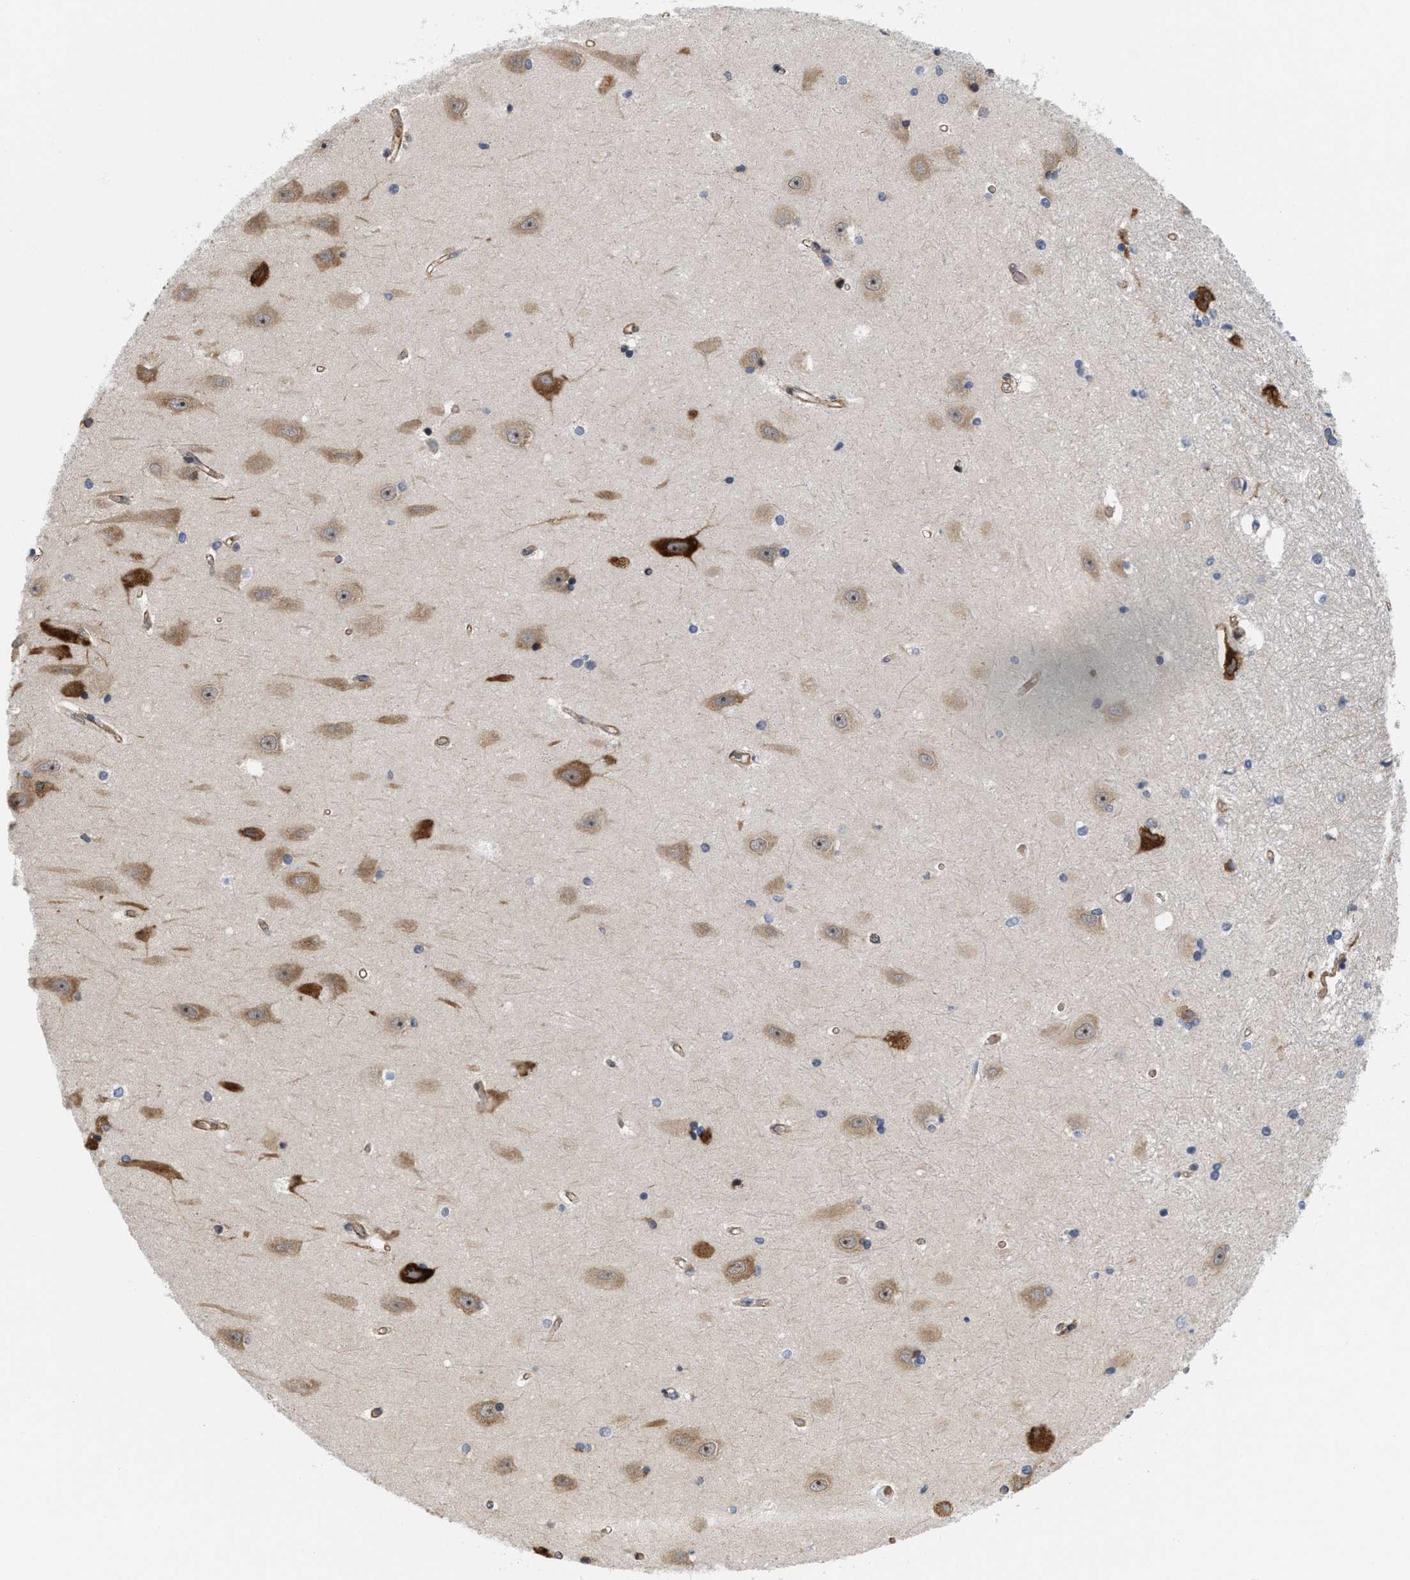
{"staining": {"intensity": "negative", "quantity": "none", "location": "none"}, "tissue": "hippocampus", "cell_type": "Glial cells", "image_type": "normal", "snomed": [{"axis": "morphology", "description": "Normal tissue, NOS"}, {"axis": "topography", "description": "Hippocampus"}], "caption": "Human hippocampus stained for a protein using immunohistochemistry (IHC) exhibits no positivity in glial cells.", "gene": "GPRASP2", "patient": {"sex": "male", "age": 45}}